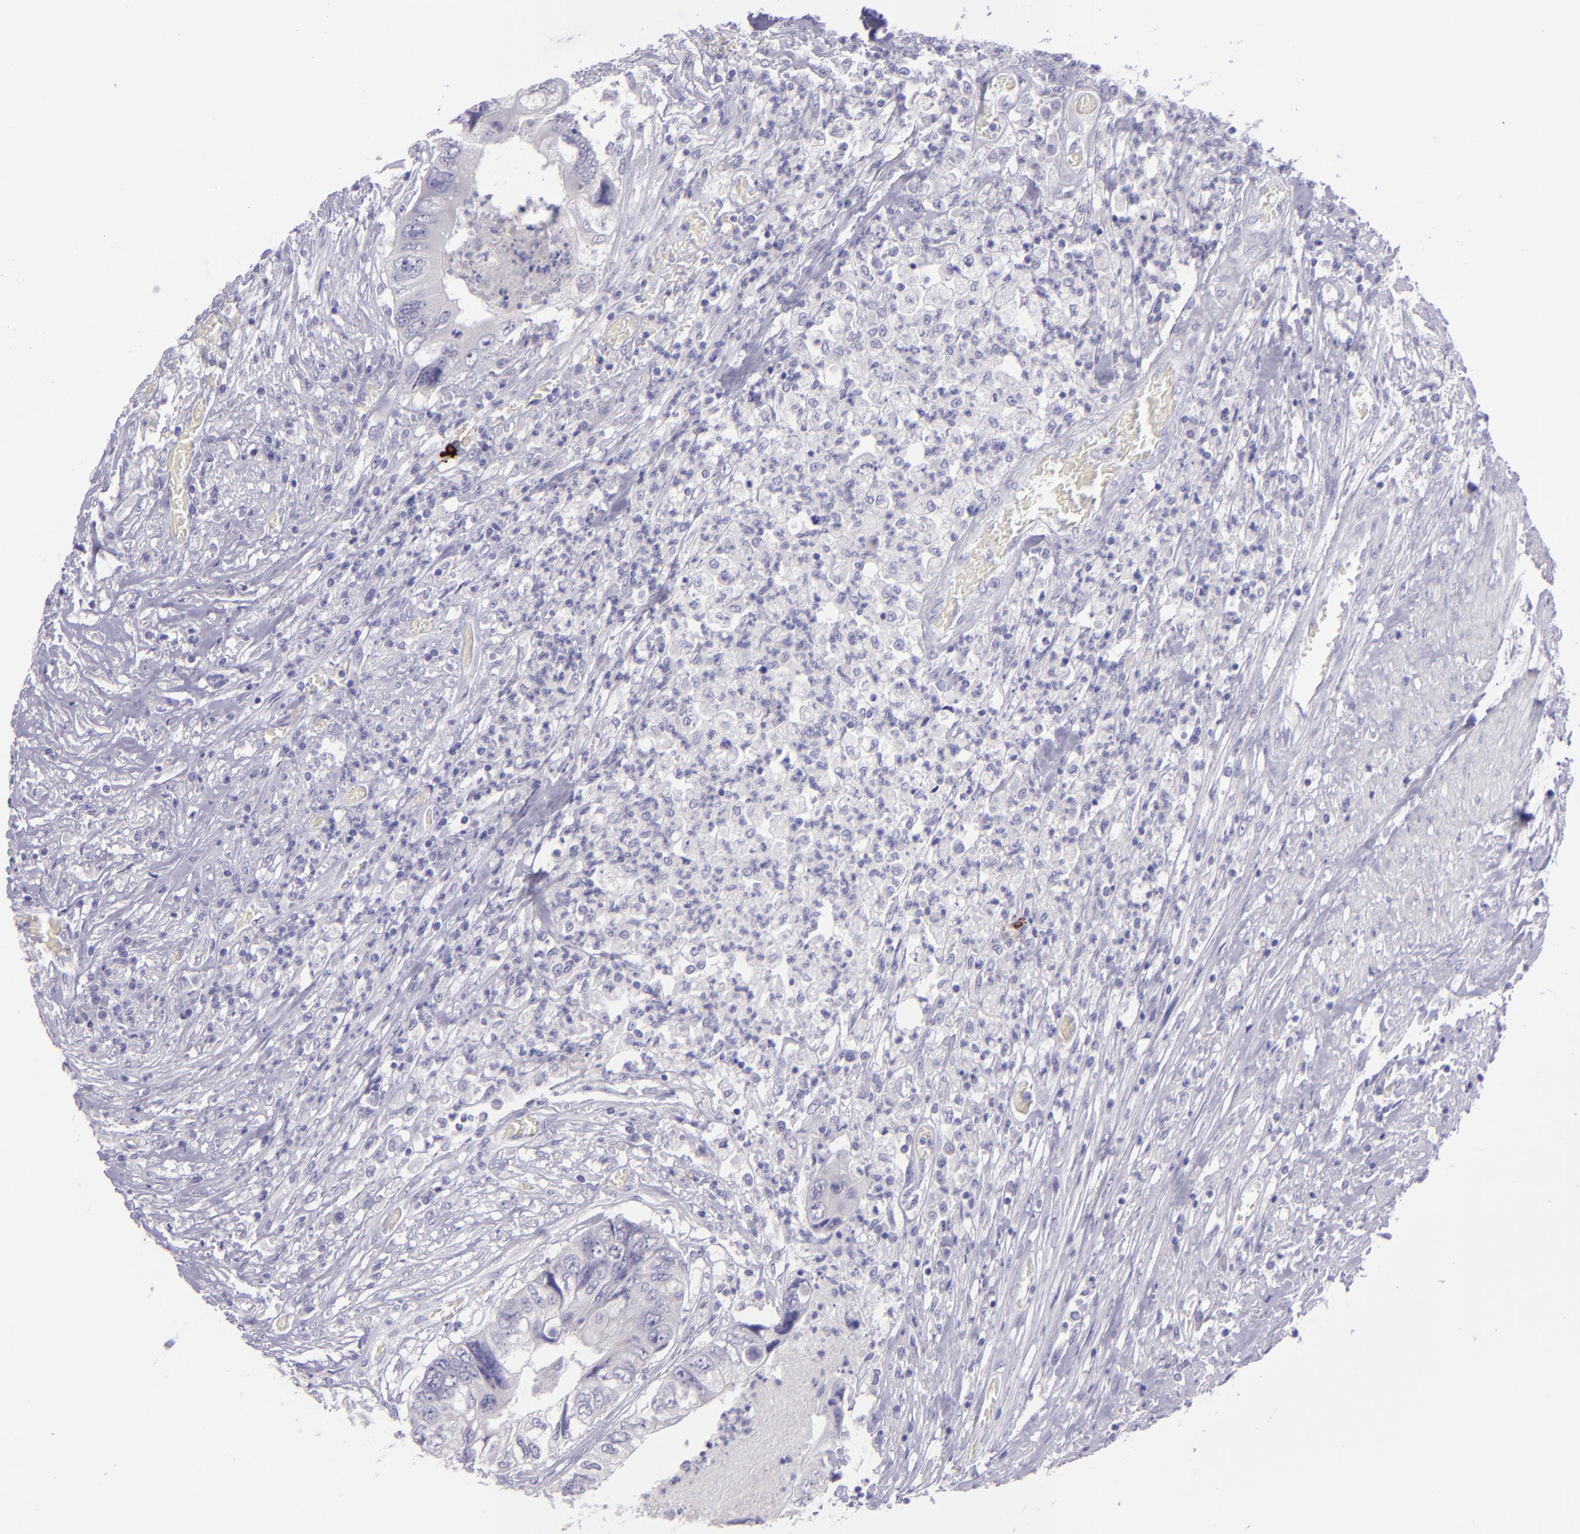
{"staining": {"intensity": "negative", "quantity": "none", "location": "none"}, "tissue": "colorectal cancer", "cell_type": "Tumor cells", "image_type": "cancer", "snomed": [{"axis": "morphology", "description": "Adenocarcinoma, NOS"}, {"axis": "topography", "description": "Rectum"}], "caption": "Photomicrograph shows no significant protein staining in tumor cells of adenocarcinoma (colorectal).", "gene": "TNNT3", "patient": {"sex": "female", "age": 82}}